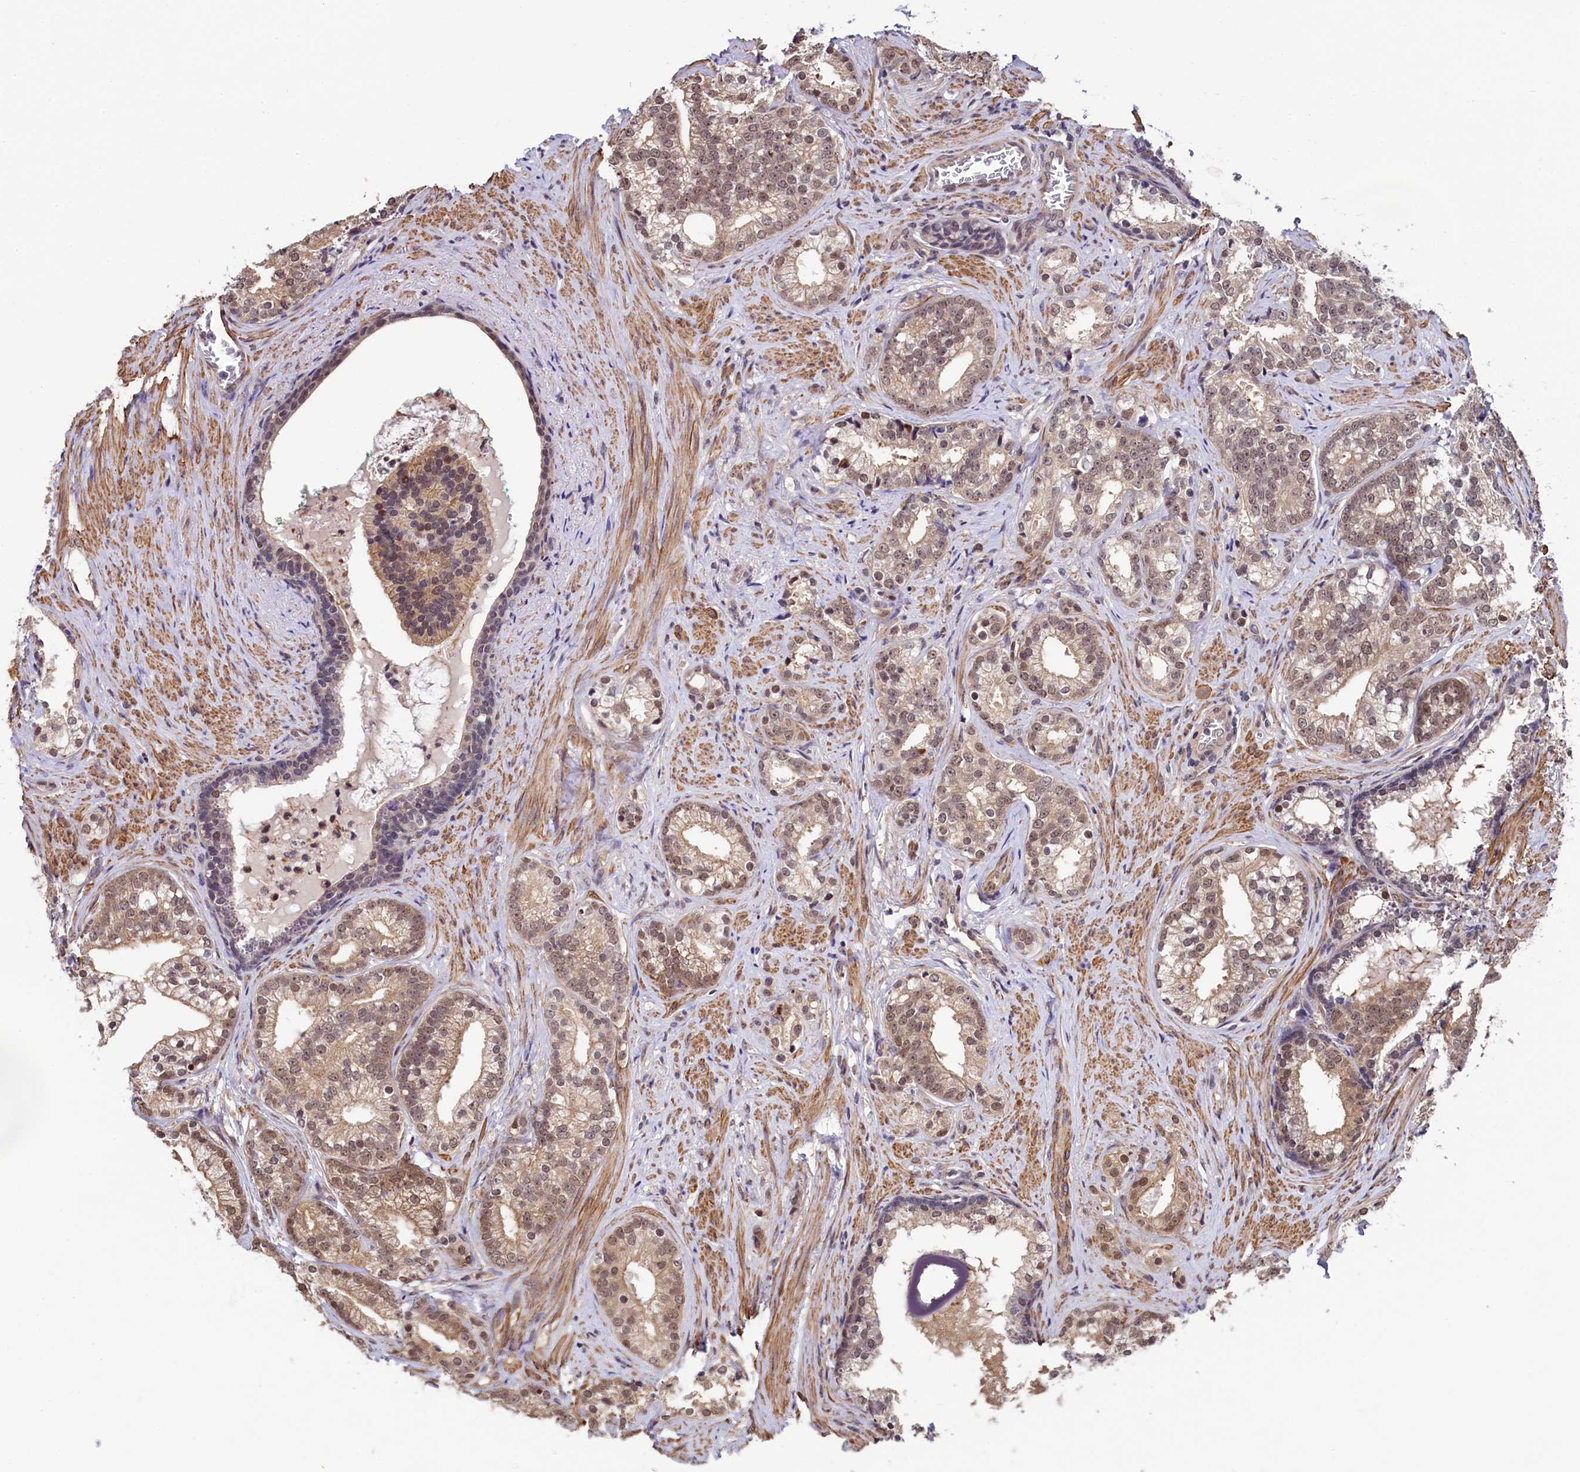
{"staining": {"intensity": "moderate", "quantity": ">75%", "location": "nuclear"}, "tissue": "prostate cancer", "cell_type": "Tumor cells", "image_type": "cancer", "snomed": [{"axis": "morphology", "description": "Adenocarcinoma, Low grade"}, {"axis": "topography", "description": "Prostate"}], "caption": "Moderate nuclear staining for a protein is identified in about >75% of tumor cells of prostate adenocarcinoma (low-grade) using immunohistochemistry (IHC).", "gene": "LEO1", "patient": {"sex": "male", "age": 71}}